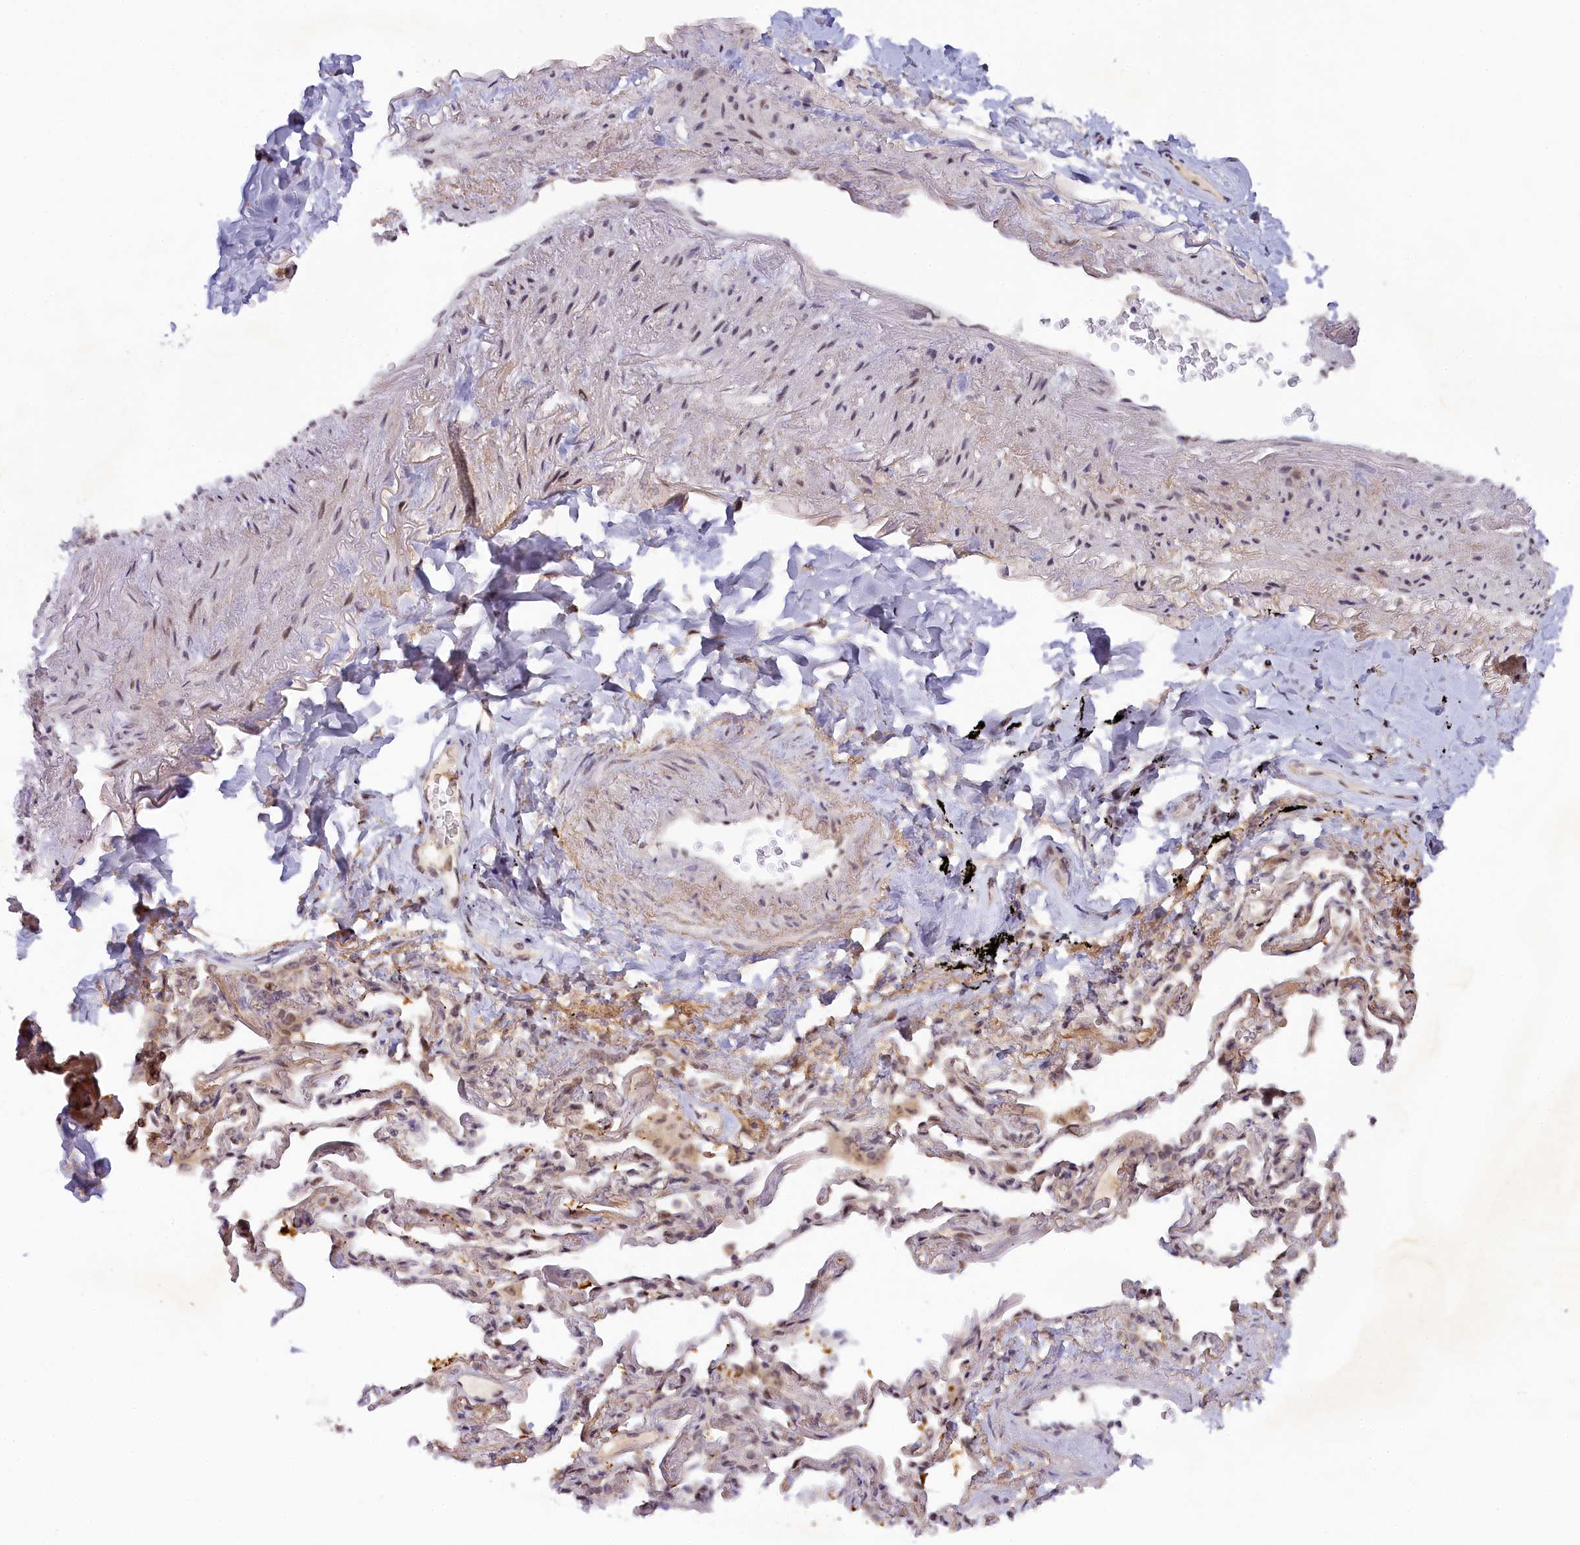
{"staining": {"intensity": "moderate", "quantity": ">75%", "location": "nuclear"}, "tissue": "lung cancer", "cell_type": "Tumor cells", "image_type": "cancer", "snomed": [{"axis": "morphology", "description": "Adenocarcinoma, NOS"}, {"axis": "topography", "description": "Lung"}], "caption": "Lung cancer (adenocarcinoma) stained for a protein reveals moderate nuclear positivity in tumor cells.", "gene": "SEC31B", "patient": {"sex": "female", "age": 69}}